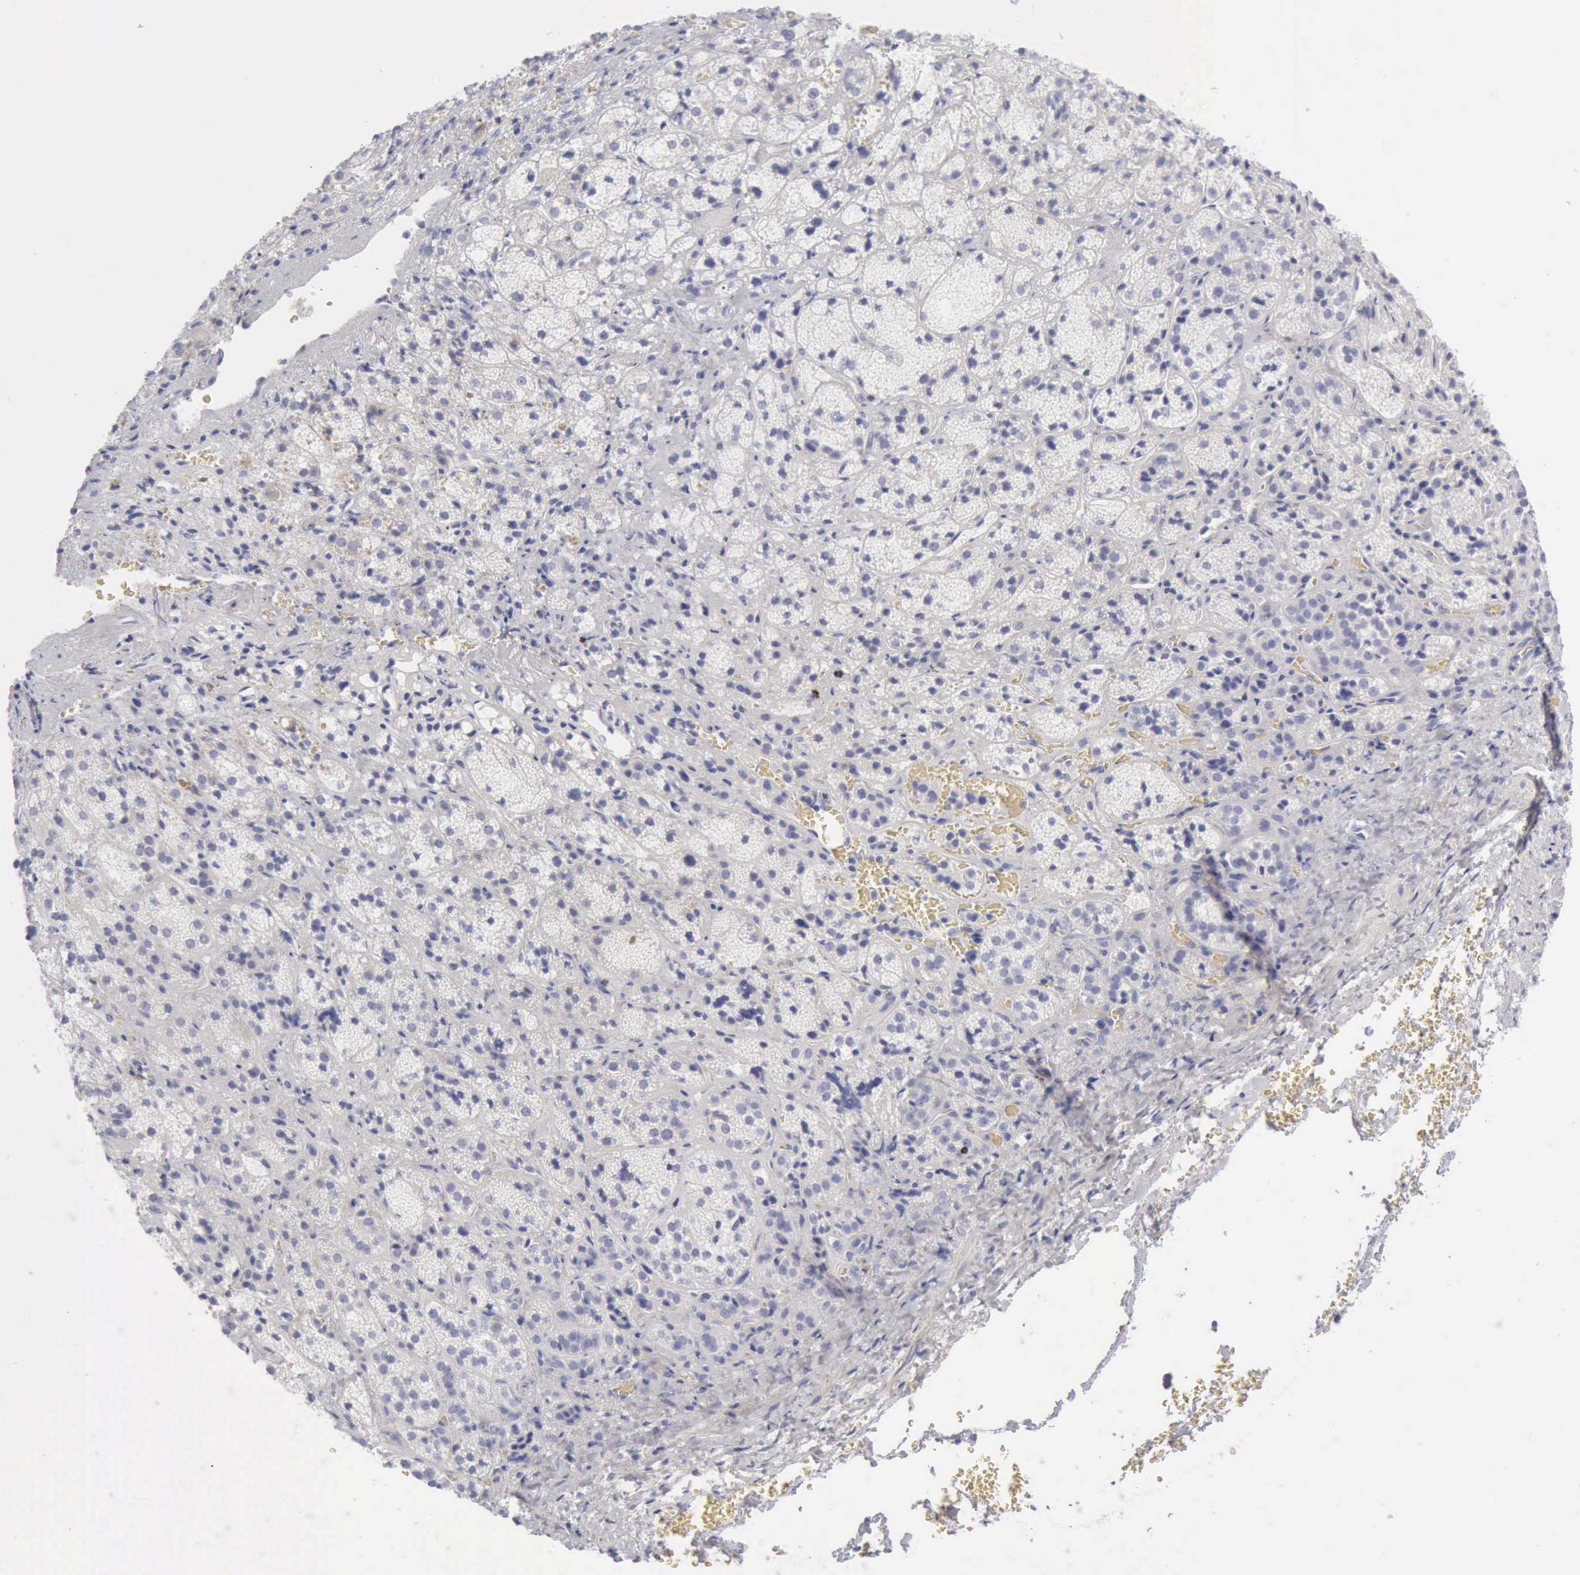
{"staining": {"intensity": "negative", "quantity": "none", "location": "none"}, "tissue": "adrenal gland", "cell_type": "Glandular cells", "image_type": "normal", "snomed": [{"axis": "morphology", "description": "Normal tissue, NOS"}, {"axis": "topography", "description": "Adrenal gland"}], "caption": "High magnification brightfield microscopy of unremarkable adrenal gland stained with DAB (3,3'-diaminobenzidine) (brown) and counterstained with hematoxylin (blue): glandular cells show no significant staining.", "gene": "GZMB", "patient": {"sex": "female", "age": 71}}